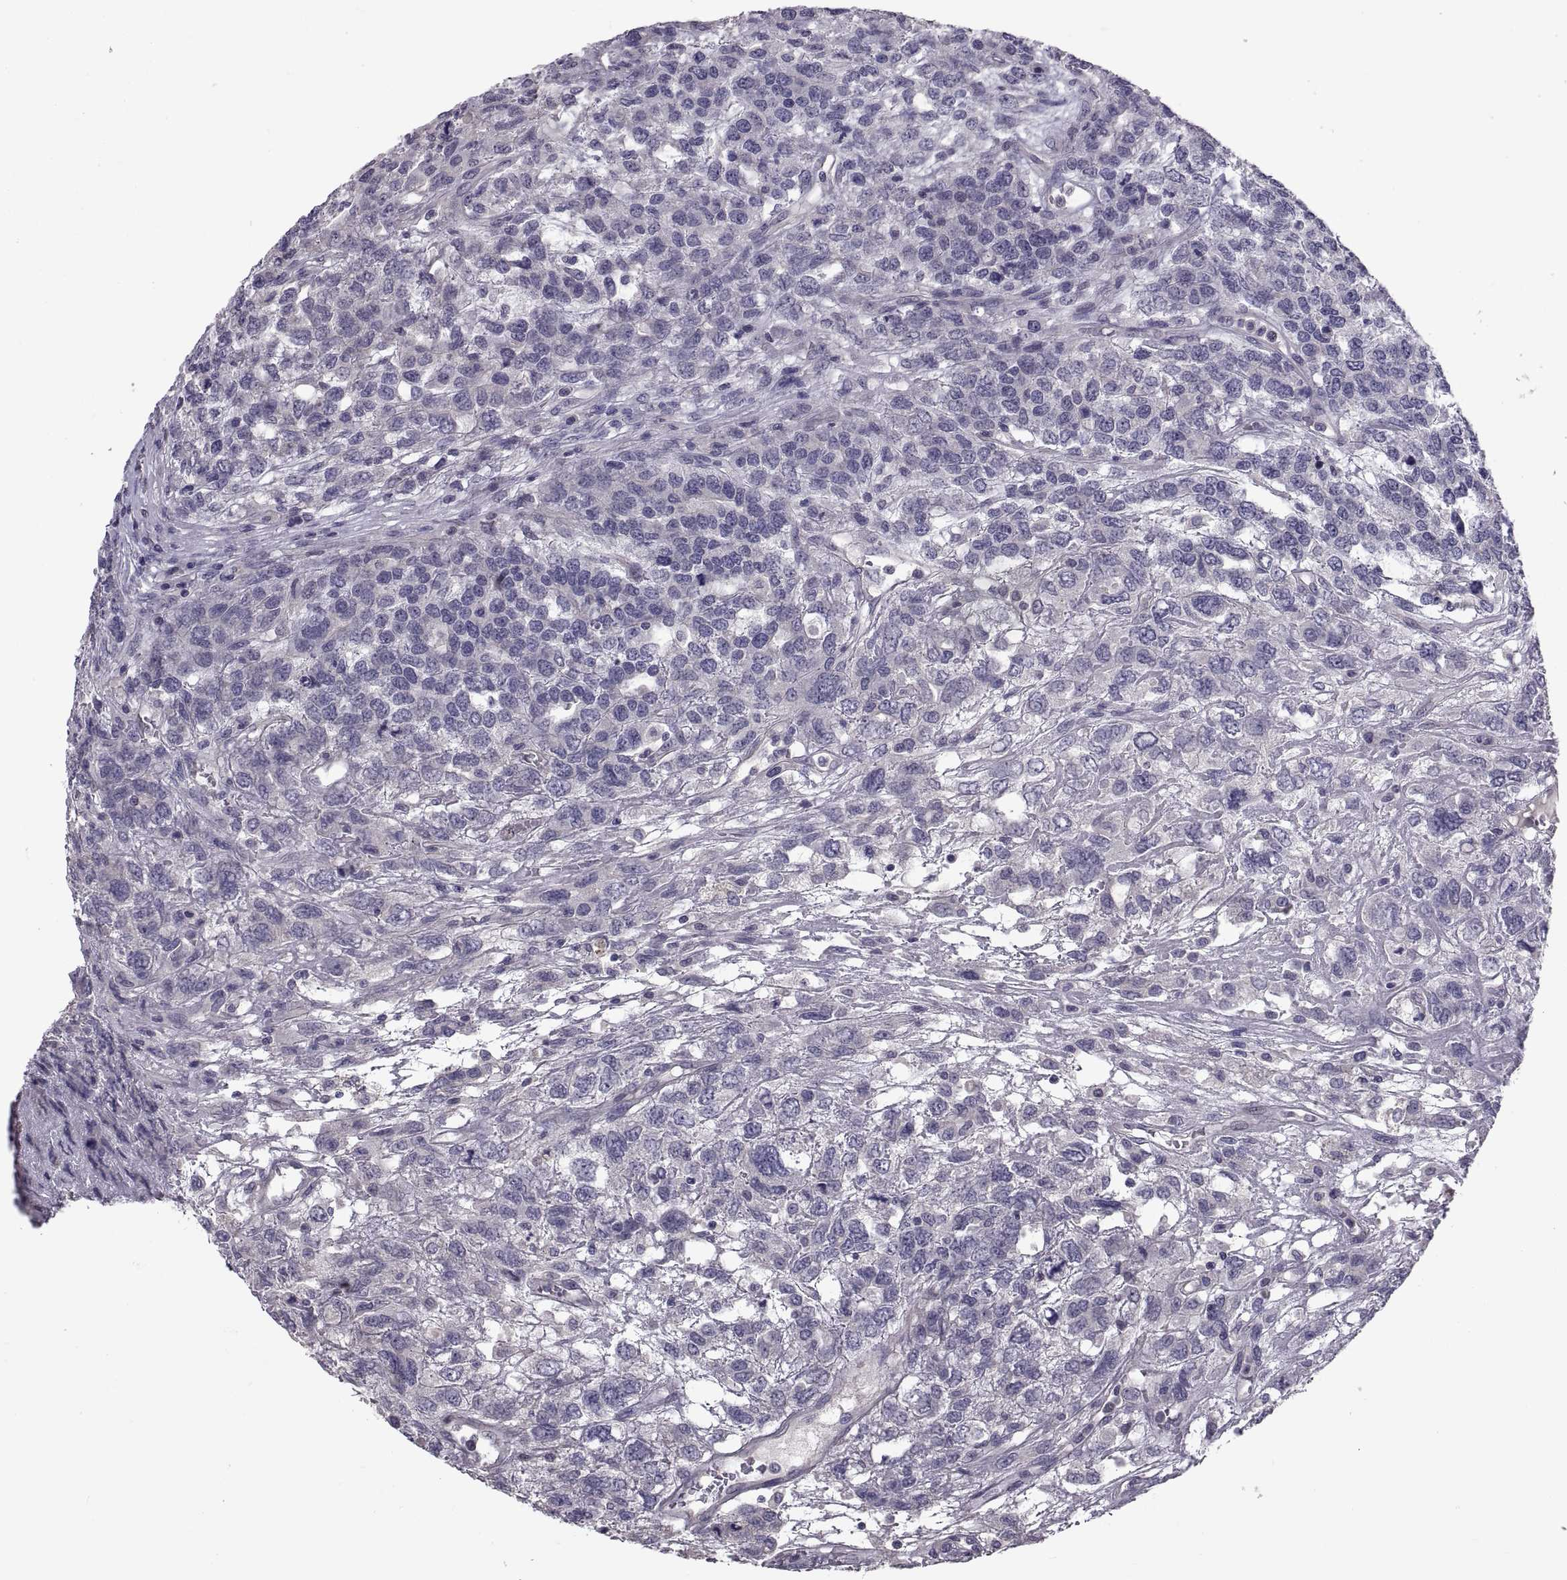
{"staining": {"intensity": "negative", "quantity": "none", "location": "none"}, "tissue": "testis cancer", "cell_type": "Tumor cells", "image_type": "cancer", "snomed": [{"axis": "morphology", "description": "Seminoma, NOS"}, {"axis": "topography", "description": "Testis"}], "caption": "This micrograph is of testis cancer (seminoma) stained with IHC to label a protein in brown with the nuclei are counter-stained blue. There is no staining in tumor cells.", "gene": "NPTX2", "patient": {"sex": "male", "age": 52}}